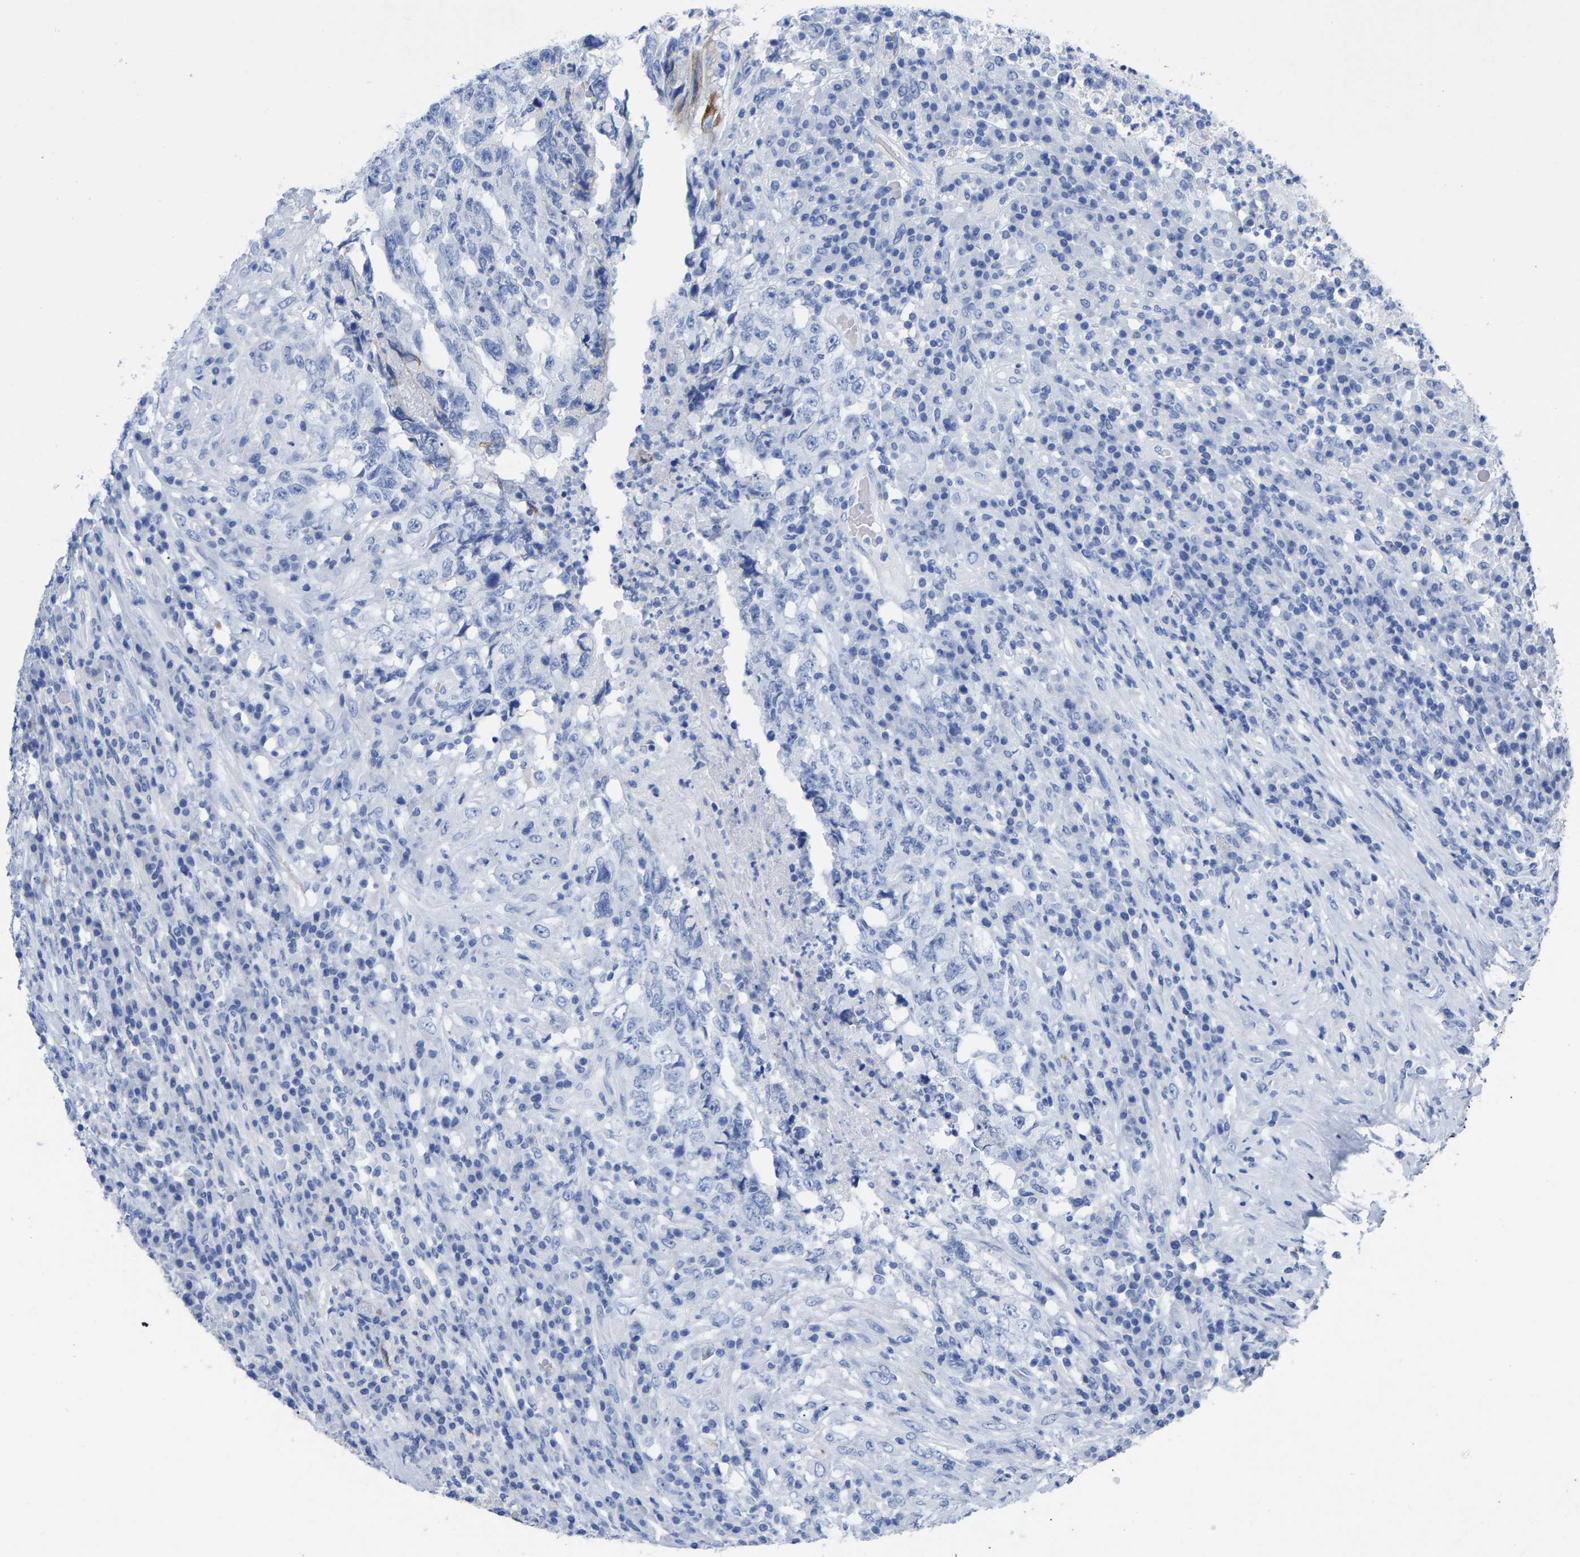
{"staining": {"intensity": "negative", "quantity": "none", "location": "none"}, "tissue": "testis cancer", "cell_type": "Tumor cells", "image_type": "cancer", "snomed": [{"axis": "morphology", "description": "Necrosis, NOS"}, {"axis": "morphology", "description": "Carcinoma, Embryonal, NOS"}, {"axis": "topography", "description": "Testis"}], "caption": "Tumor cells show no significant protein positivity in testis embryonal carcinoma.", "gene": "HAPLN1", "patient": {"sex": "male", "age": 19}}